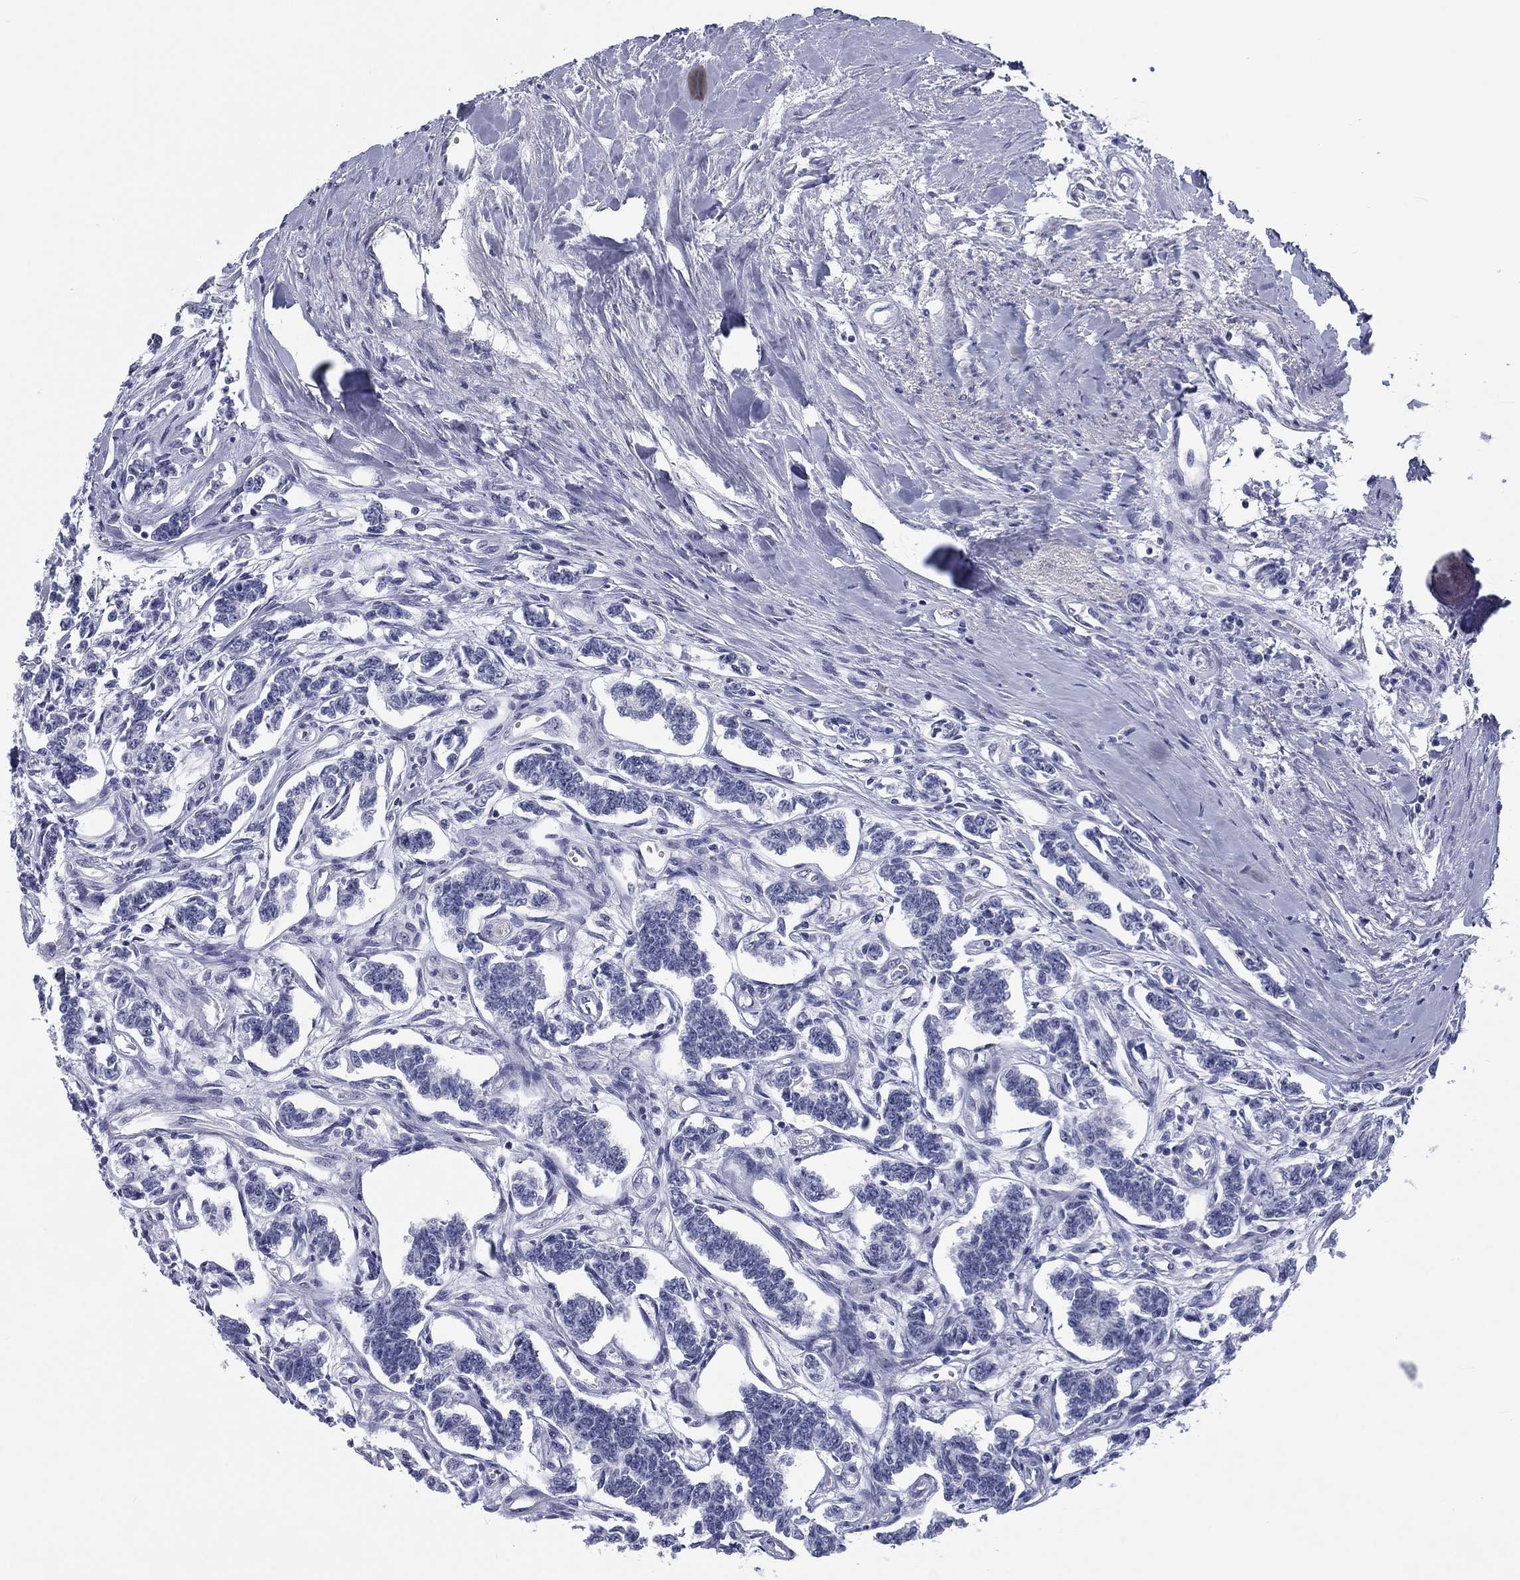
{"staining": {"intensity": "negative", "quantity": "none", "location": "none"}, "tissue": "carcinoid", "cell_type": "Tumor cells", "image_type": "cancer", "snomed": [{"axis": "morphology", "description": "Carcinoid, malignant, NOS"}, {"axis": "topography", "description": "Kidney"}], "caption": "Histopathology image shows no significant protein positivity in tumor cells of carcinoid. Nuclei are stained in blue.", "gene": "CALB1", "patient": {"sex": "female", "age": 41}}